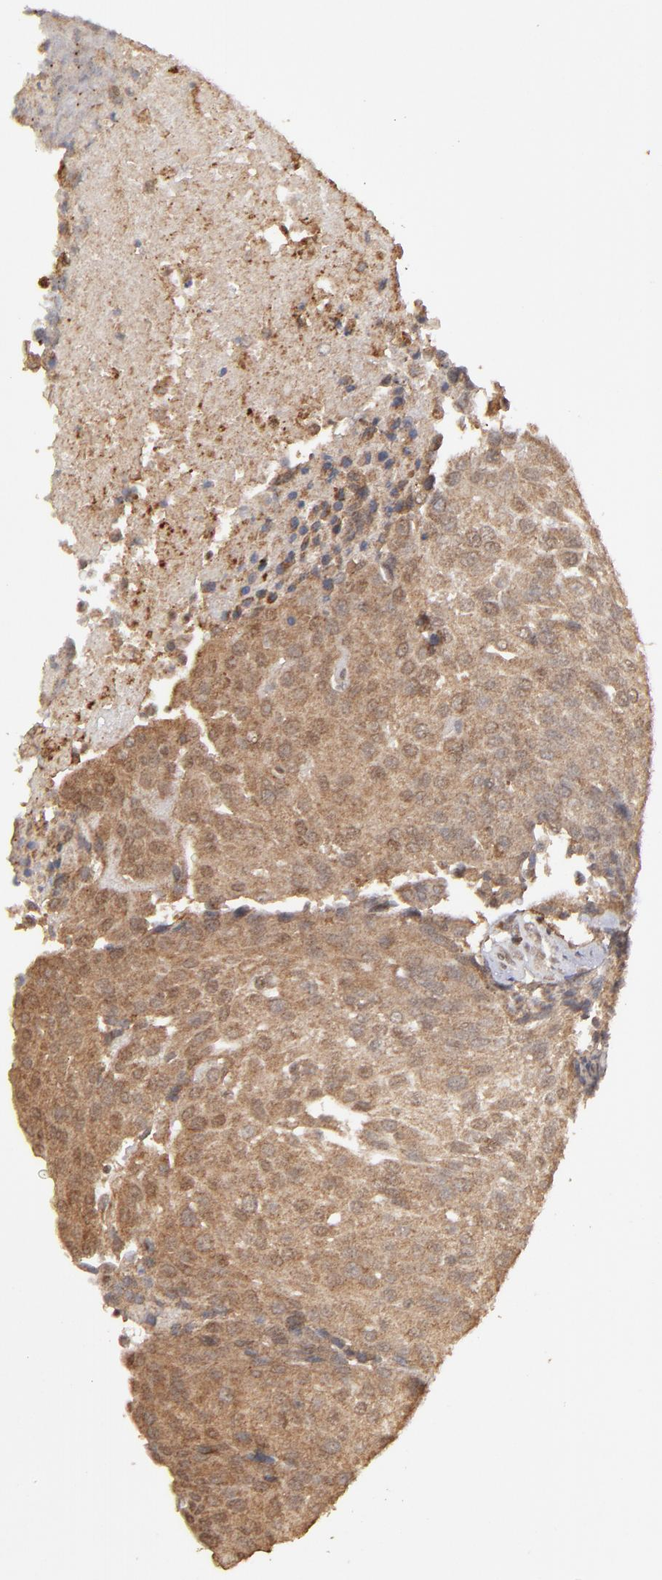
{"staining": {"intensity": "moderate", "quantity": ">75%", "location": "cytoplasmic/membranous,nuclear"}, "tissue": "urothelial cancer", "cell_type": "Tumor cells", "image_type": "cancer", "snomed": [{"axis": "morphology", "description": "Urothelial carcinoma, High grade"}, {"axis": "topography", "description": "Urinary bladder"}], "caption": "Protein expression analysis of human high-grade urothelial carcinoma reveals moderate cytoplasmic/membranous and nuclear staining in approximately >75% of tumor cells.", "gene": "ARNT", "patient": {"sex": "female", "age": 85}}